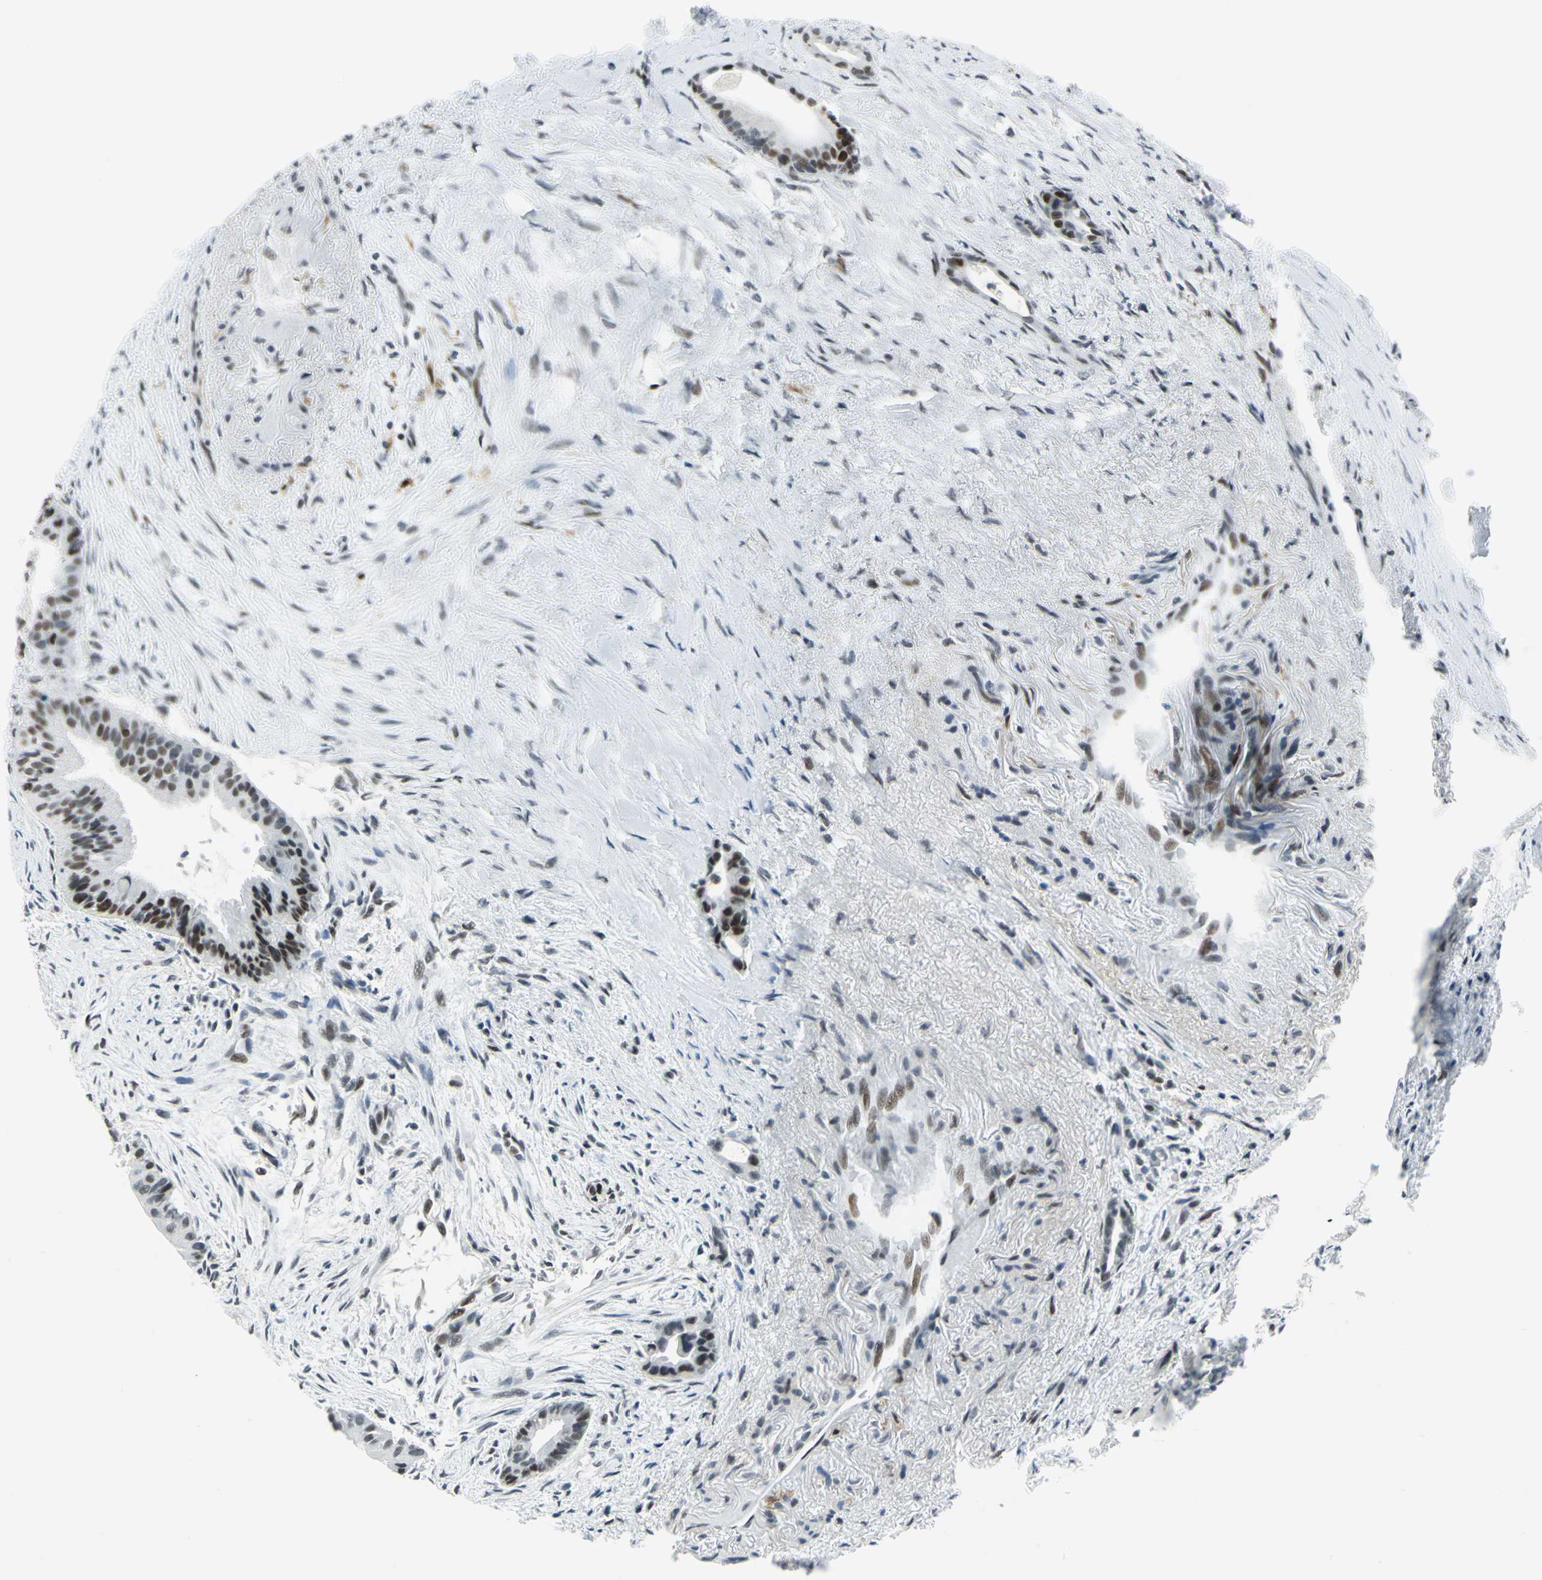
{"staining": {"intensity": "strong", "quantity": "25%-75%", "location": "nuclear"}, "tissue": "liver cancer", "cell_type": "Tumor cells", "image_type": "cancer", "snomed": [{"axis": "morphology", "description": "Cholangiocarcinoma"}, {"axis": "topography", "description": "Liver"}], "caption": "Strong nuclear protein positivity is identified in approximately 25%-75% of tumor cells in cholangiocarcinoma (liver). The staining was performed using DAB, with brown indicating positive protein expression. Nuclei are stained blue with hematoxylin.", "gene": "MTMR10", "patient": {"sex": "female", "age": 55}}